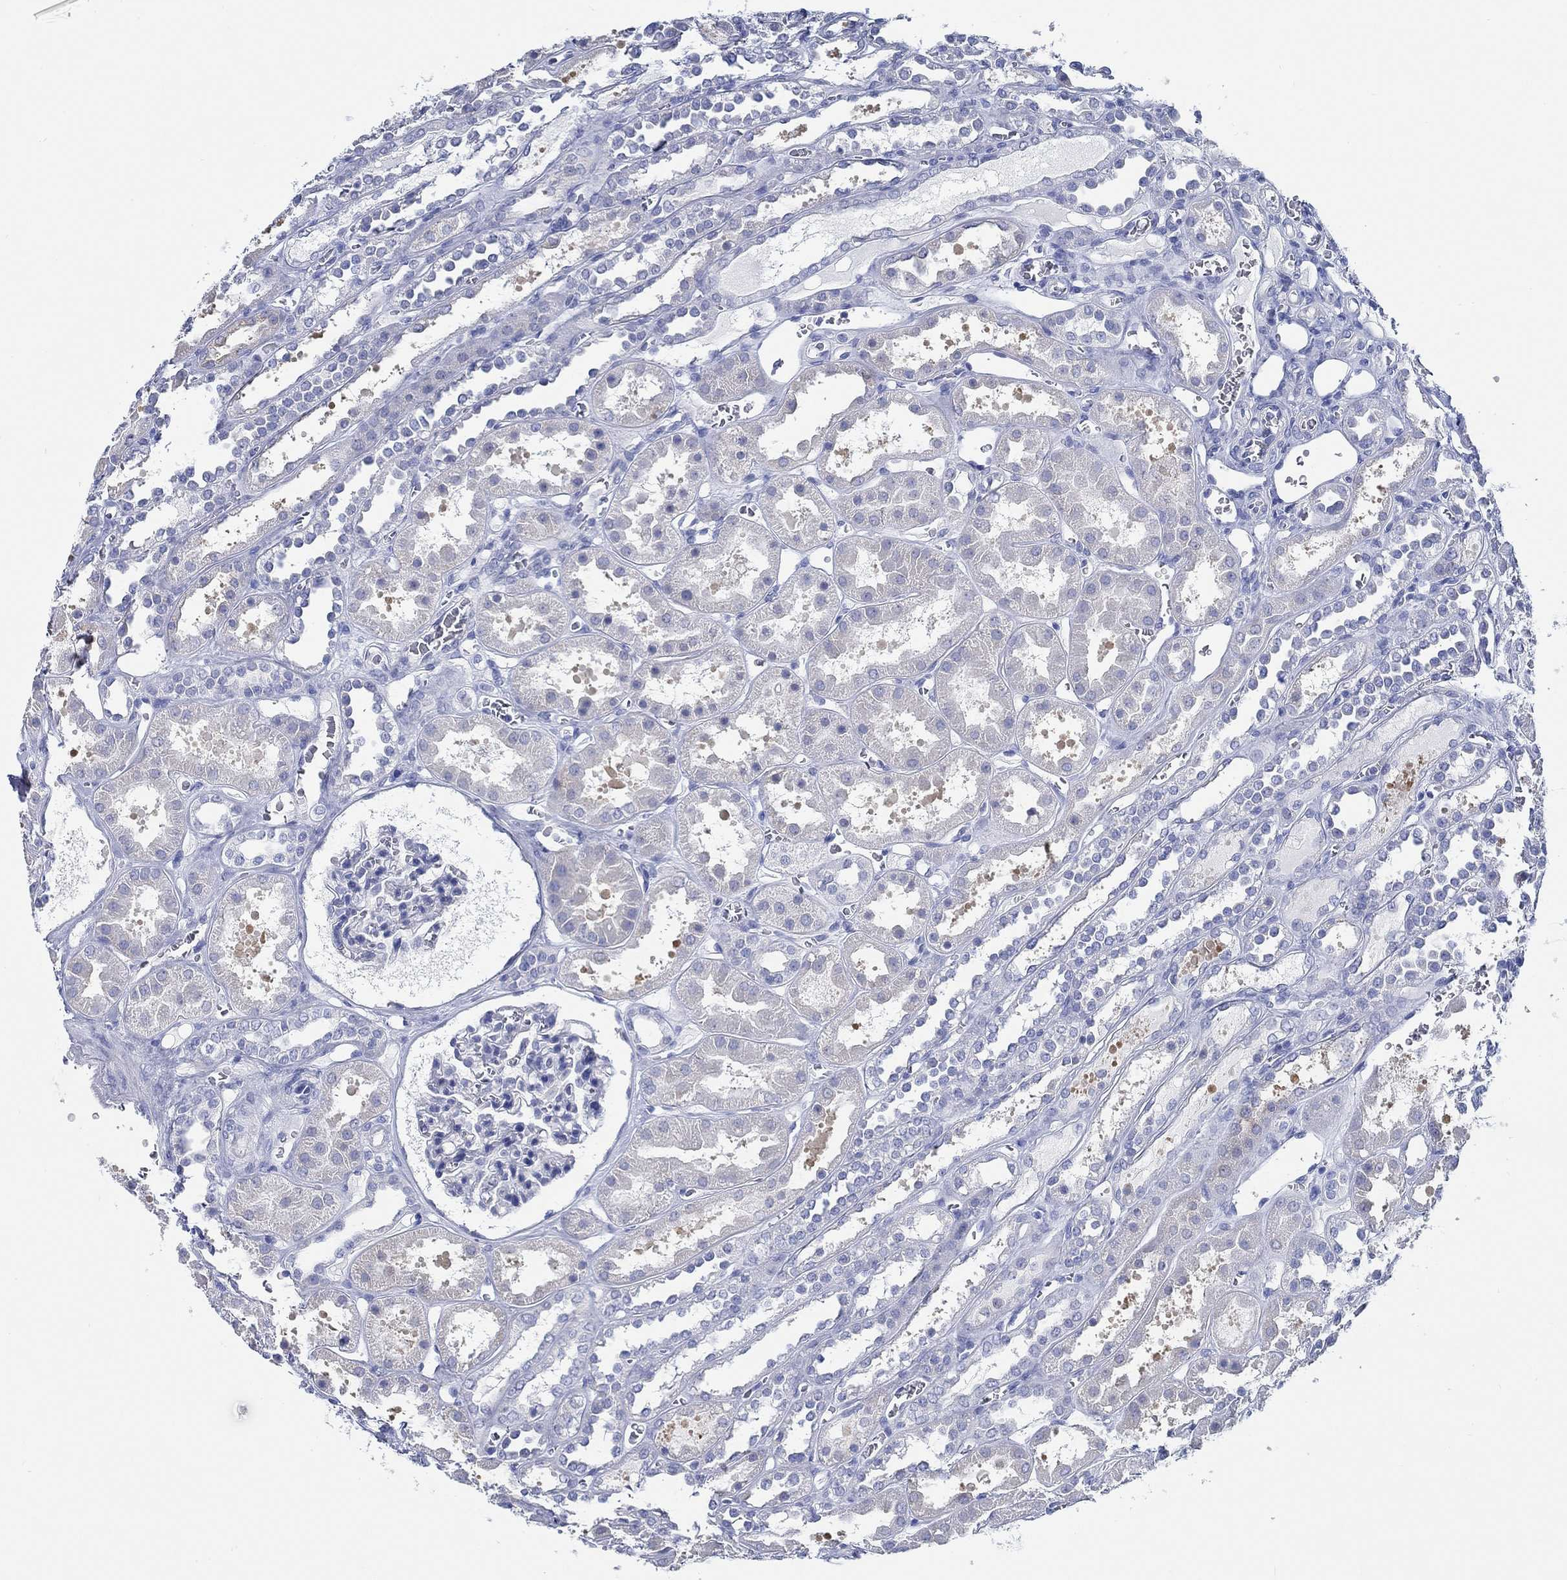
{"staining": {"intensity": "negative", "quantity": "none", "location": "none"}, "tissue": "kidney", "cell_type": "Cells in glomeruli", "image_type": "normal", "snomed": [{"axis": "morphology", "description": "Normal tissue, NOS"}, {"axis": "topography", "description": "Kidney"}], "caption": "IHC photomicrograph of benign kidney: kidney stained with DAB demonstrates no significant protein expression in cells in glomeruli.", "gene": "TOMM20L", "patient": {"sex": "female", "age": 41}}